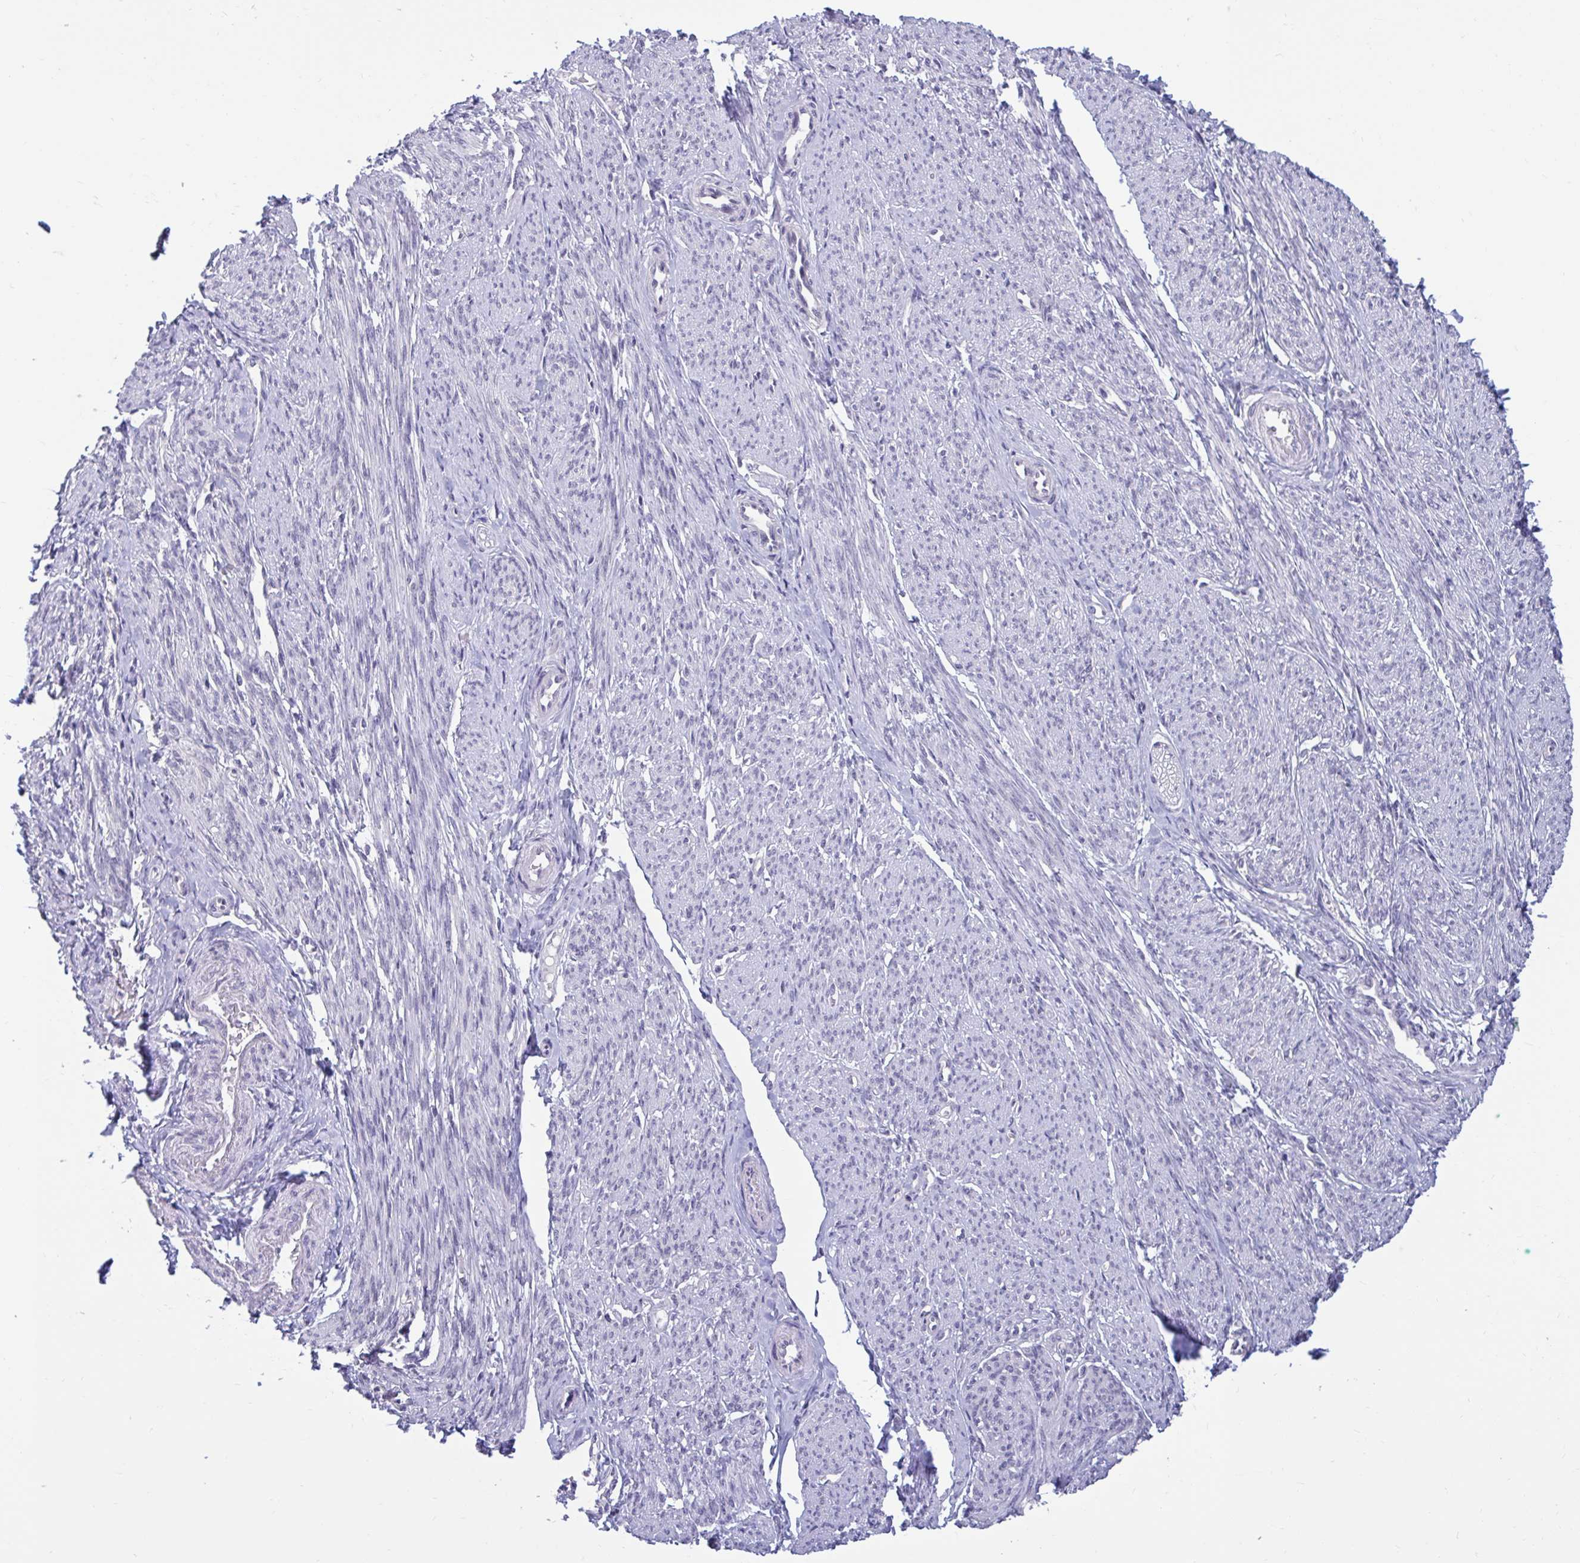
{"staining": {"intensity": "negative", "quantity": "none", "location": "none"}, "tissue": "smooth muscle", "cell_type": "Smooth muscle cells", "image_type": "normal", "snomed": [{"axis": "morphology", "description": "Normal tissue, NOS"}, {"axis": "topography", "description": "Smooth muscle"}], "caption": "IHC micrograph of normal smooth muscle: human smooth muscle stained with DAB shows no significant protein expression in smooth muscle cells. (DAB (3,3'-diaminobenzidine) immunohistochemistry (IHC), high magnification).", "gene": "ARPP19", "patient": {"sex": "female", "age": 65}}